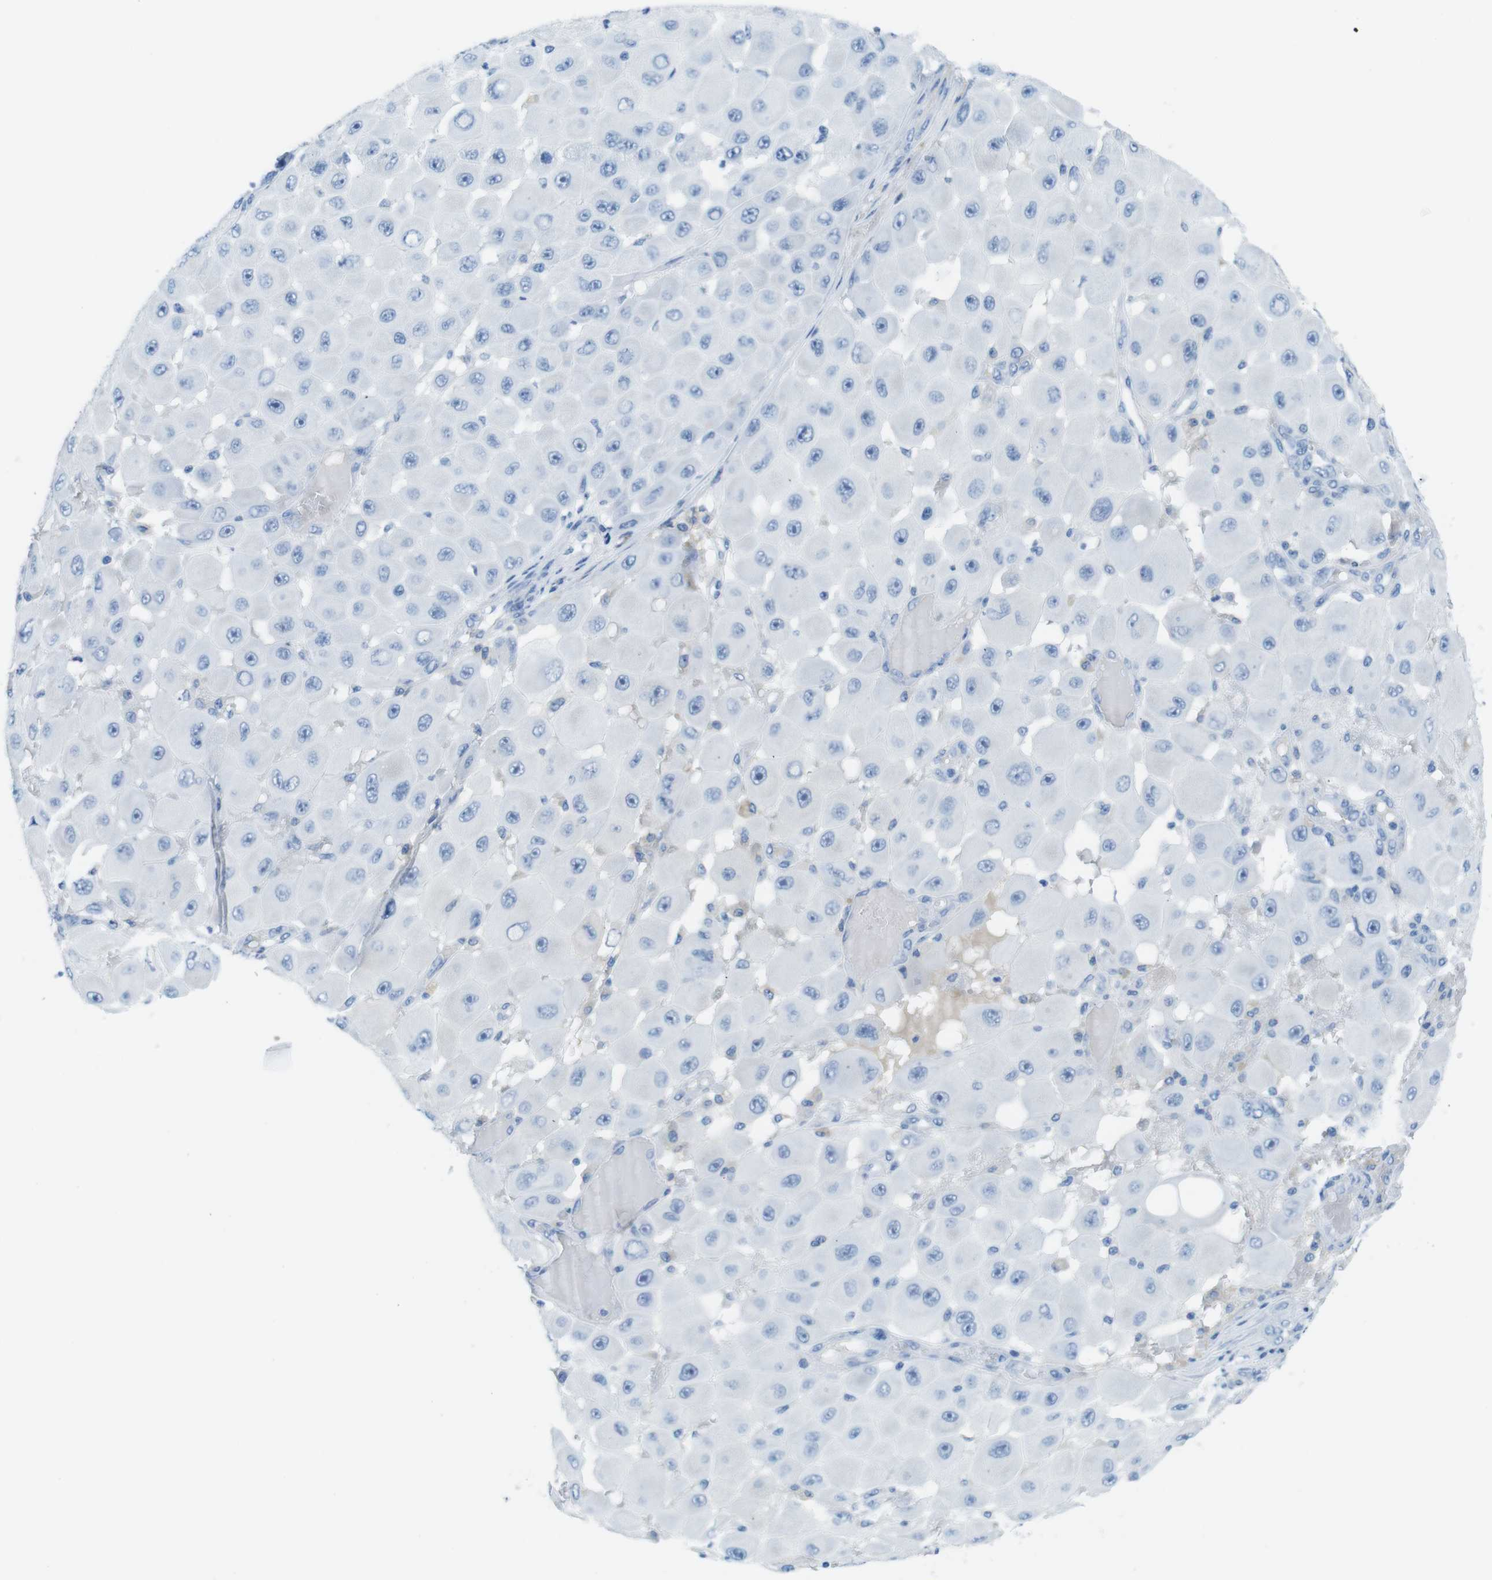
{"staining": {"intensity": "negative", "quantity": "none", "location": "none"}, "tissue": "melanoma", "cell_type": "Tumor cells", "image_type": "cancer", "snomed": [{"axis": "morphology", "description": "Malignant melanoma, NOS"}, {"axis": "topography", "description": "Skin"}], "caption": "There is no significant expression in tumor cells of melanoma.", "gene": "GAP43", "patient": {"sex": "female", "age": 81}}